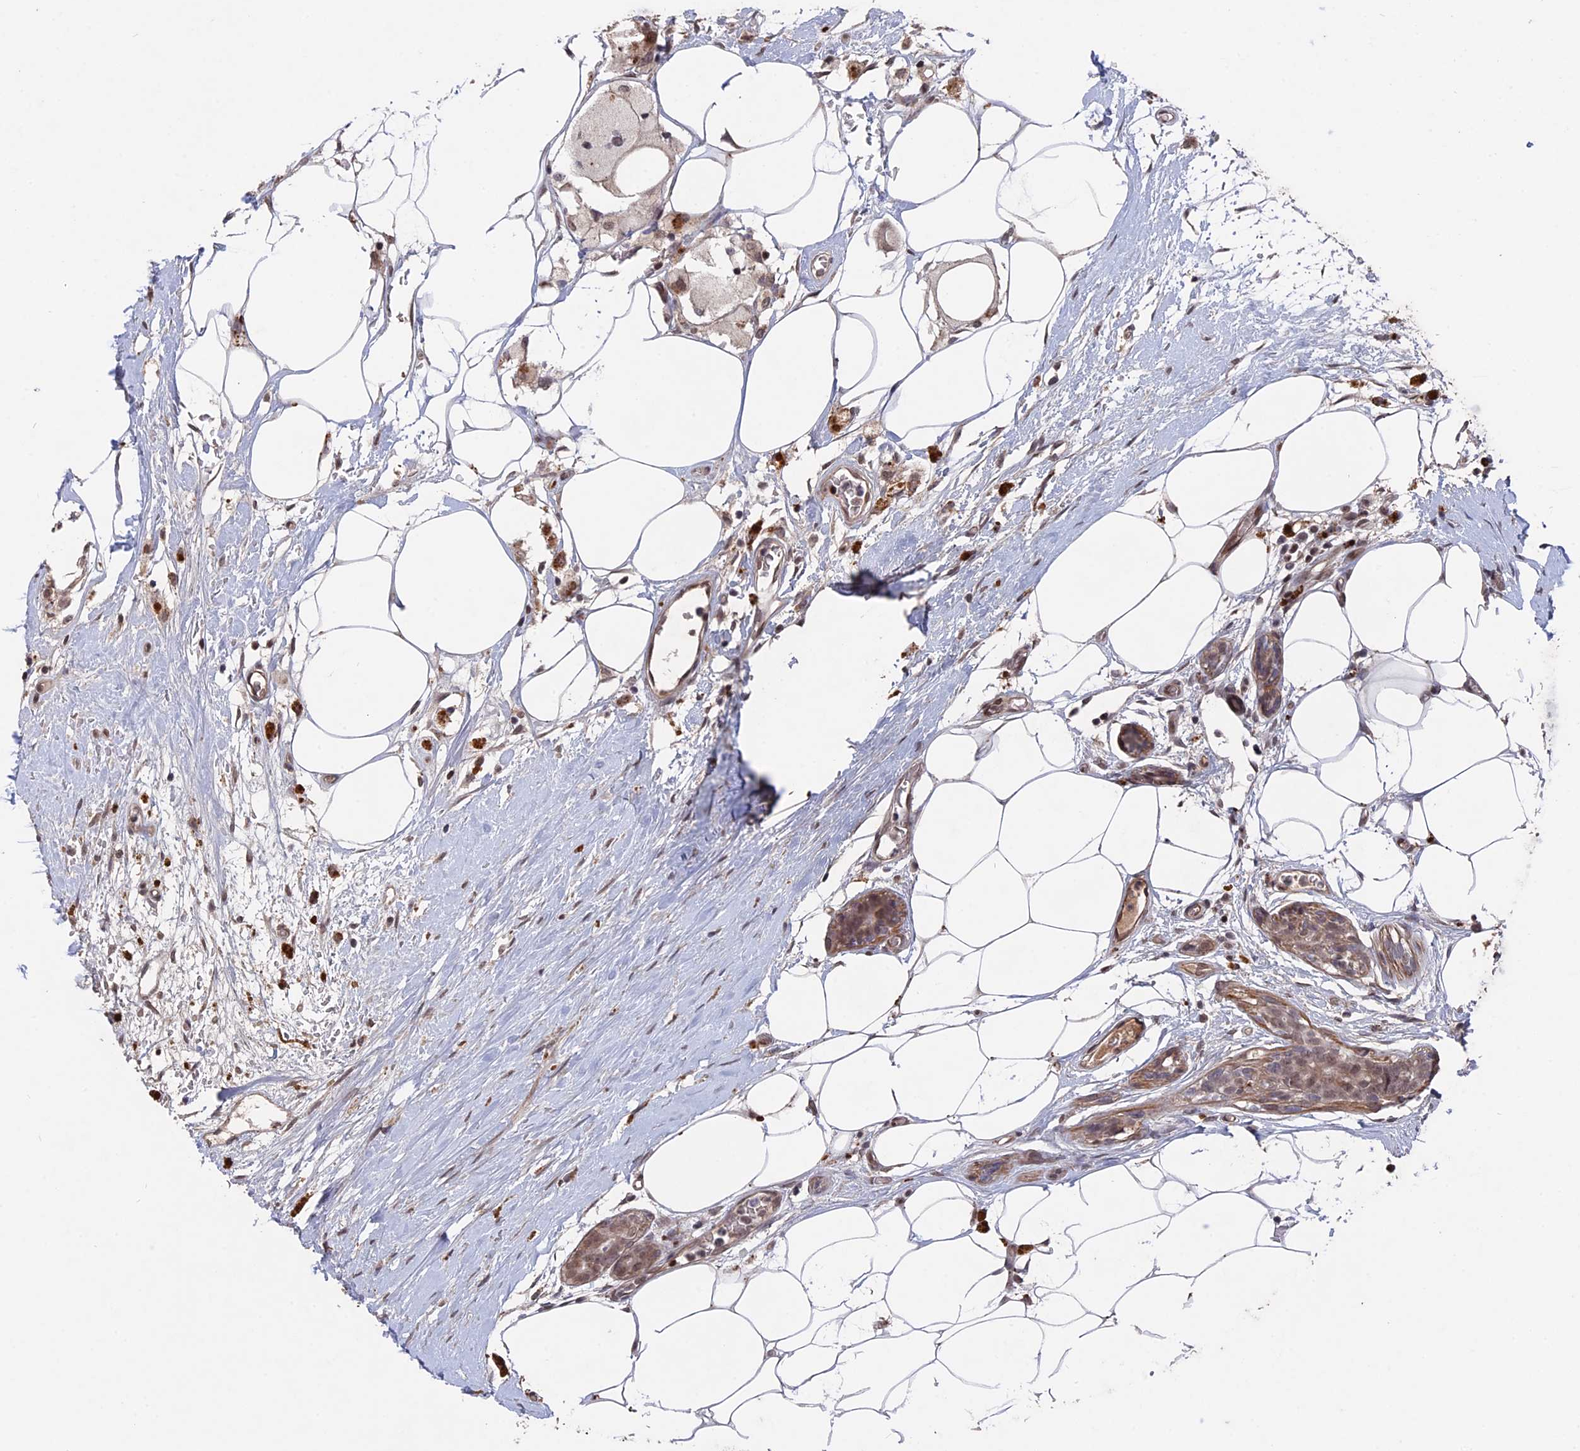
{"staining": {"intensity": "weak", "quantity": ">75%", "location": "cytoplasmic/membranous,nuclear"}, "tissue": "breast cancer", "cell_type": "Tumor cells", "image_type": "cancer", "snomed": [{"axis": "morphology", "description": "Lobular carcinoma"}, {"axis": "topography", "description": "Breast"}], "caption": "Lobular carcinoma (breast) tissue reveals weak cytoplasmic/membranous and nuclear expression in about >75% of tumor cells, visualized by immunohistochemistry.", "gene": "NOSIP", "patient": {"sex": "female", "age": 58}}